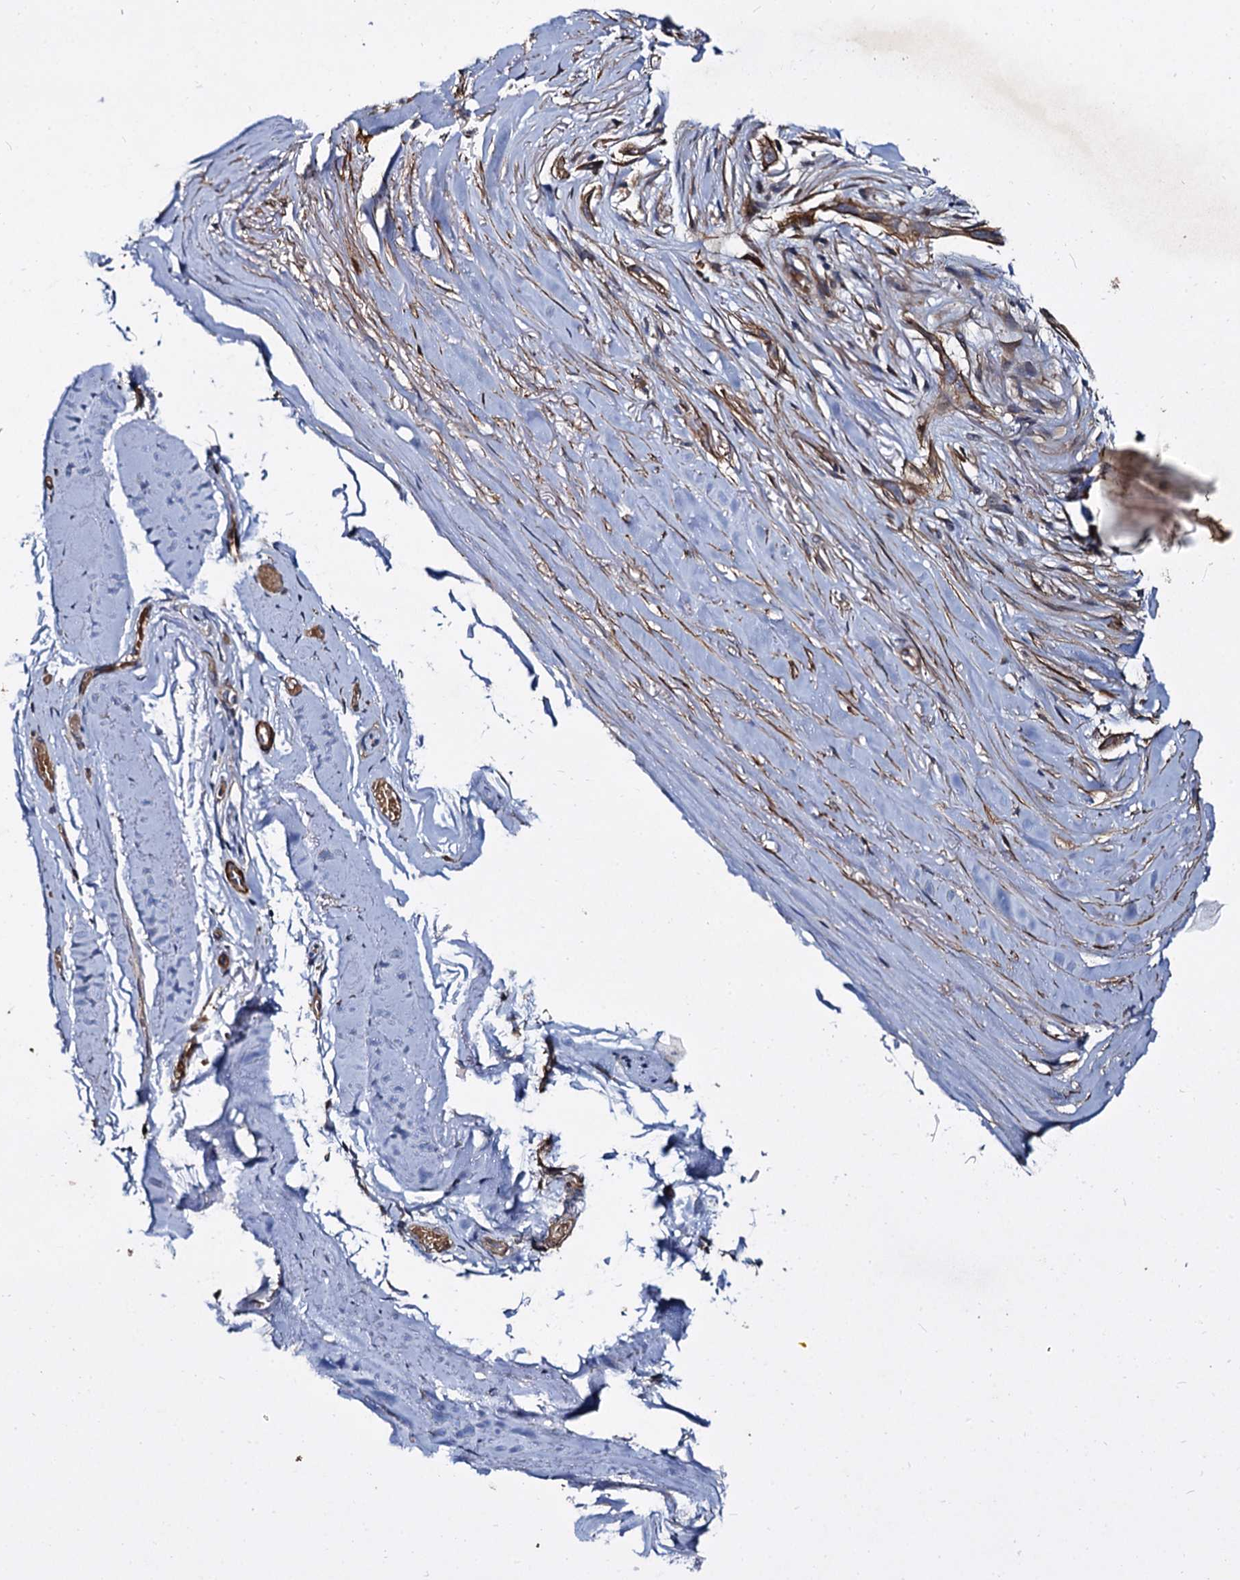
{"staining": {"intensity": "negative", "quantity": "none", "location": "none"}, "tissue": "adipose tissue", "cell_type": "Adipocytes", "image_type": "normal", "snomed": [{"axis": "morphology", "description": "Normal tissue, NOS"}, {"axis": "morphology", "description": "Basal cell carcinoma"}, {"axis": "topography", "description": "Skin"}], "caption": "Adipocytes show no significant expression in benign adipose tissue. (DAB immunohistochemistry (IHC) with hematoxylin counter stain).", "gene": "ISM2", "patient": {"sex": "female", "age": 89}}